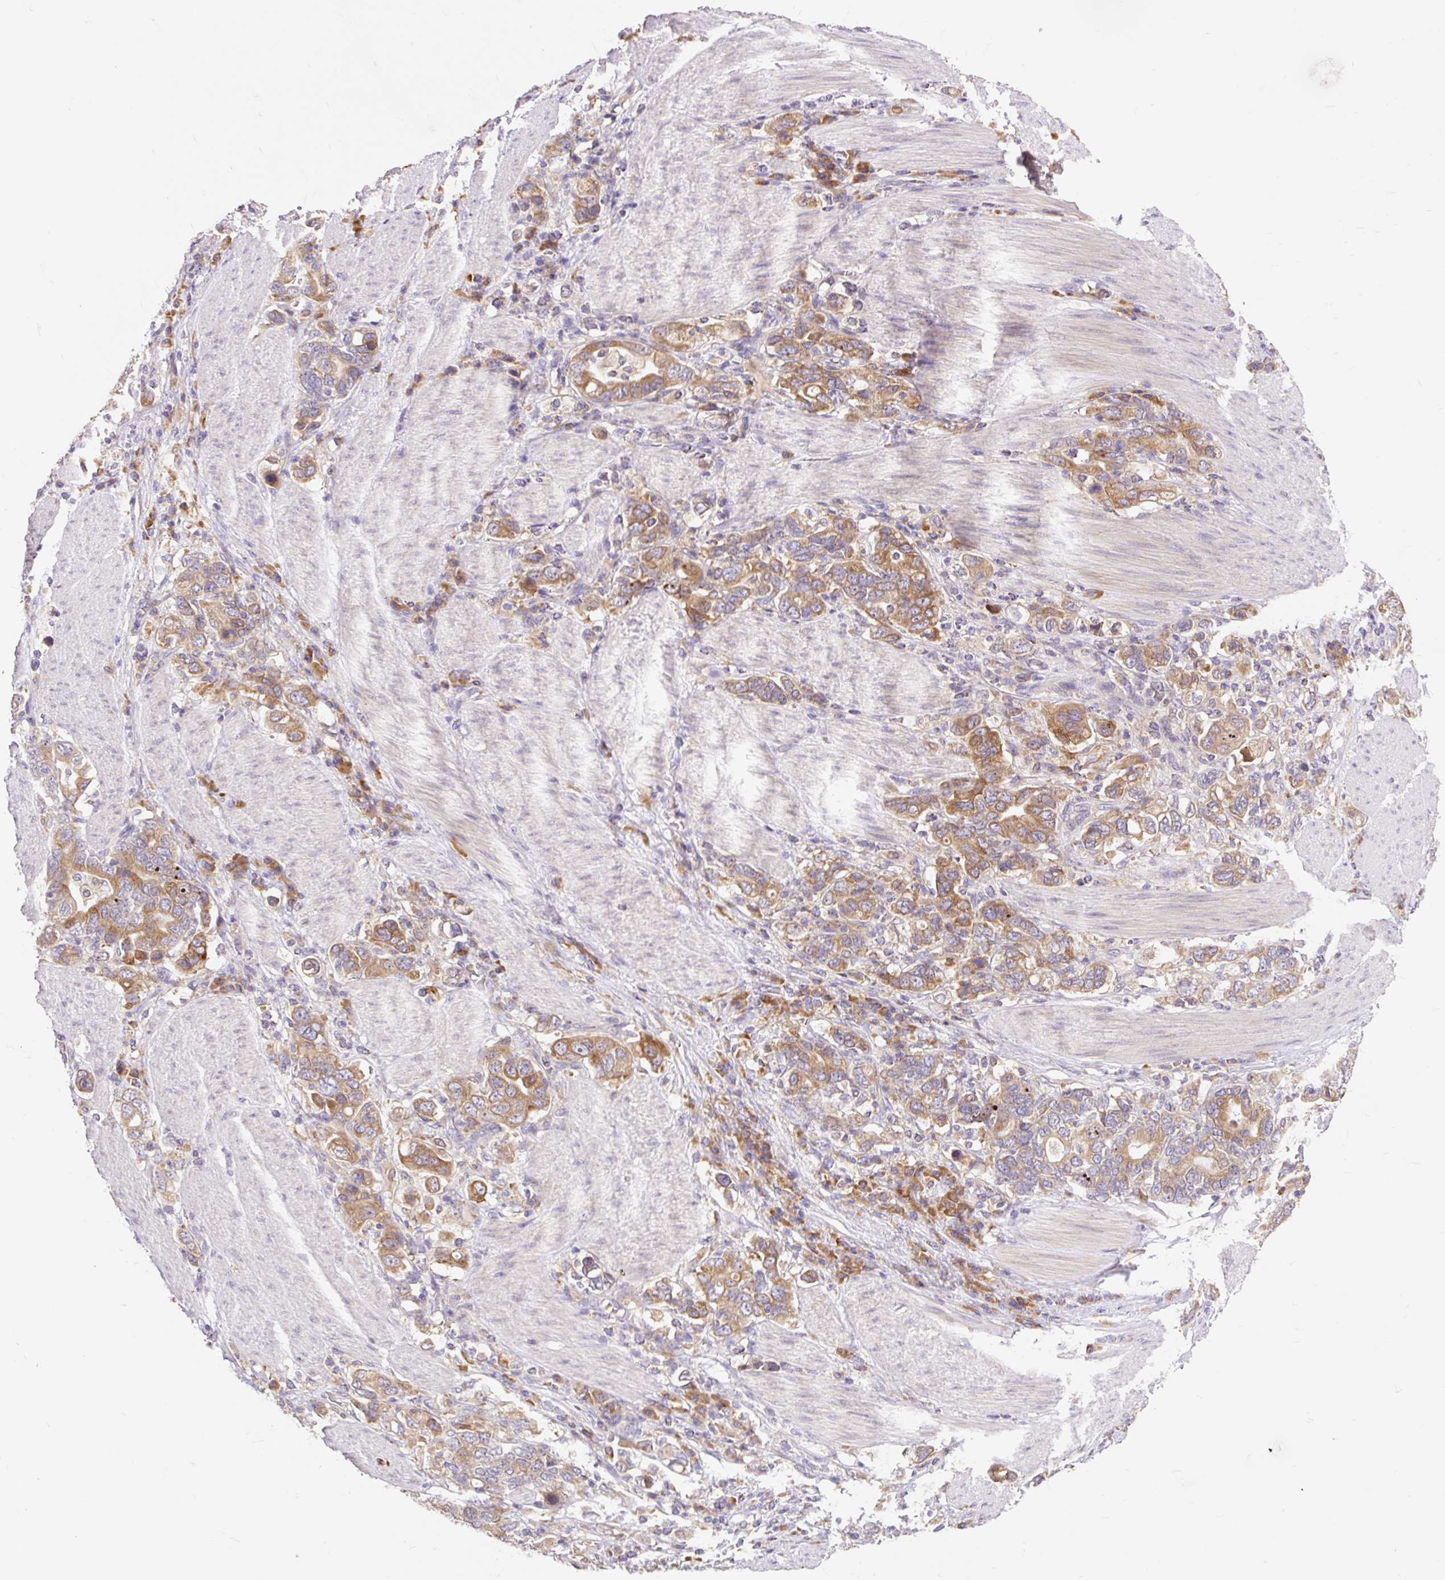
{"staining": {"intensity": "moderate", "quantity": ">75%", "location": "cytoplasmic/membranous"}, "tissue": "stomach cancer", "cell_type": "Tumor cells", "image_type": "cancer", "snomed": [{"axis": "morphology", "description": "Adenocarcinoma, NOS"}, {"axis": "topography", "description": "Stomach, upper"}, {"axis": "topography", "description": "Stomach"}], "caption": "Moderate cytoplasmic/membranous expression for a protein is identified in approximately >75% of tumor cells of stomach cancer (adenocarcinoma) using immunohistochemistry (IHC).", "gene": "SEC63", "patient": {"sex": "male", "age": 62}}